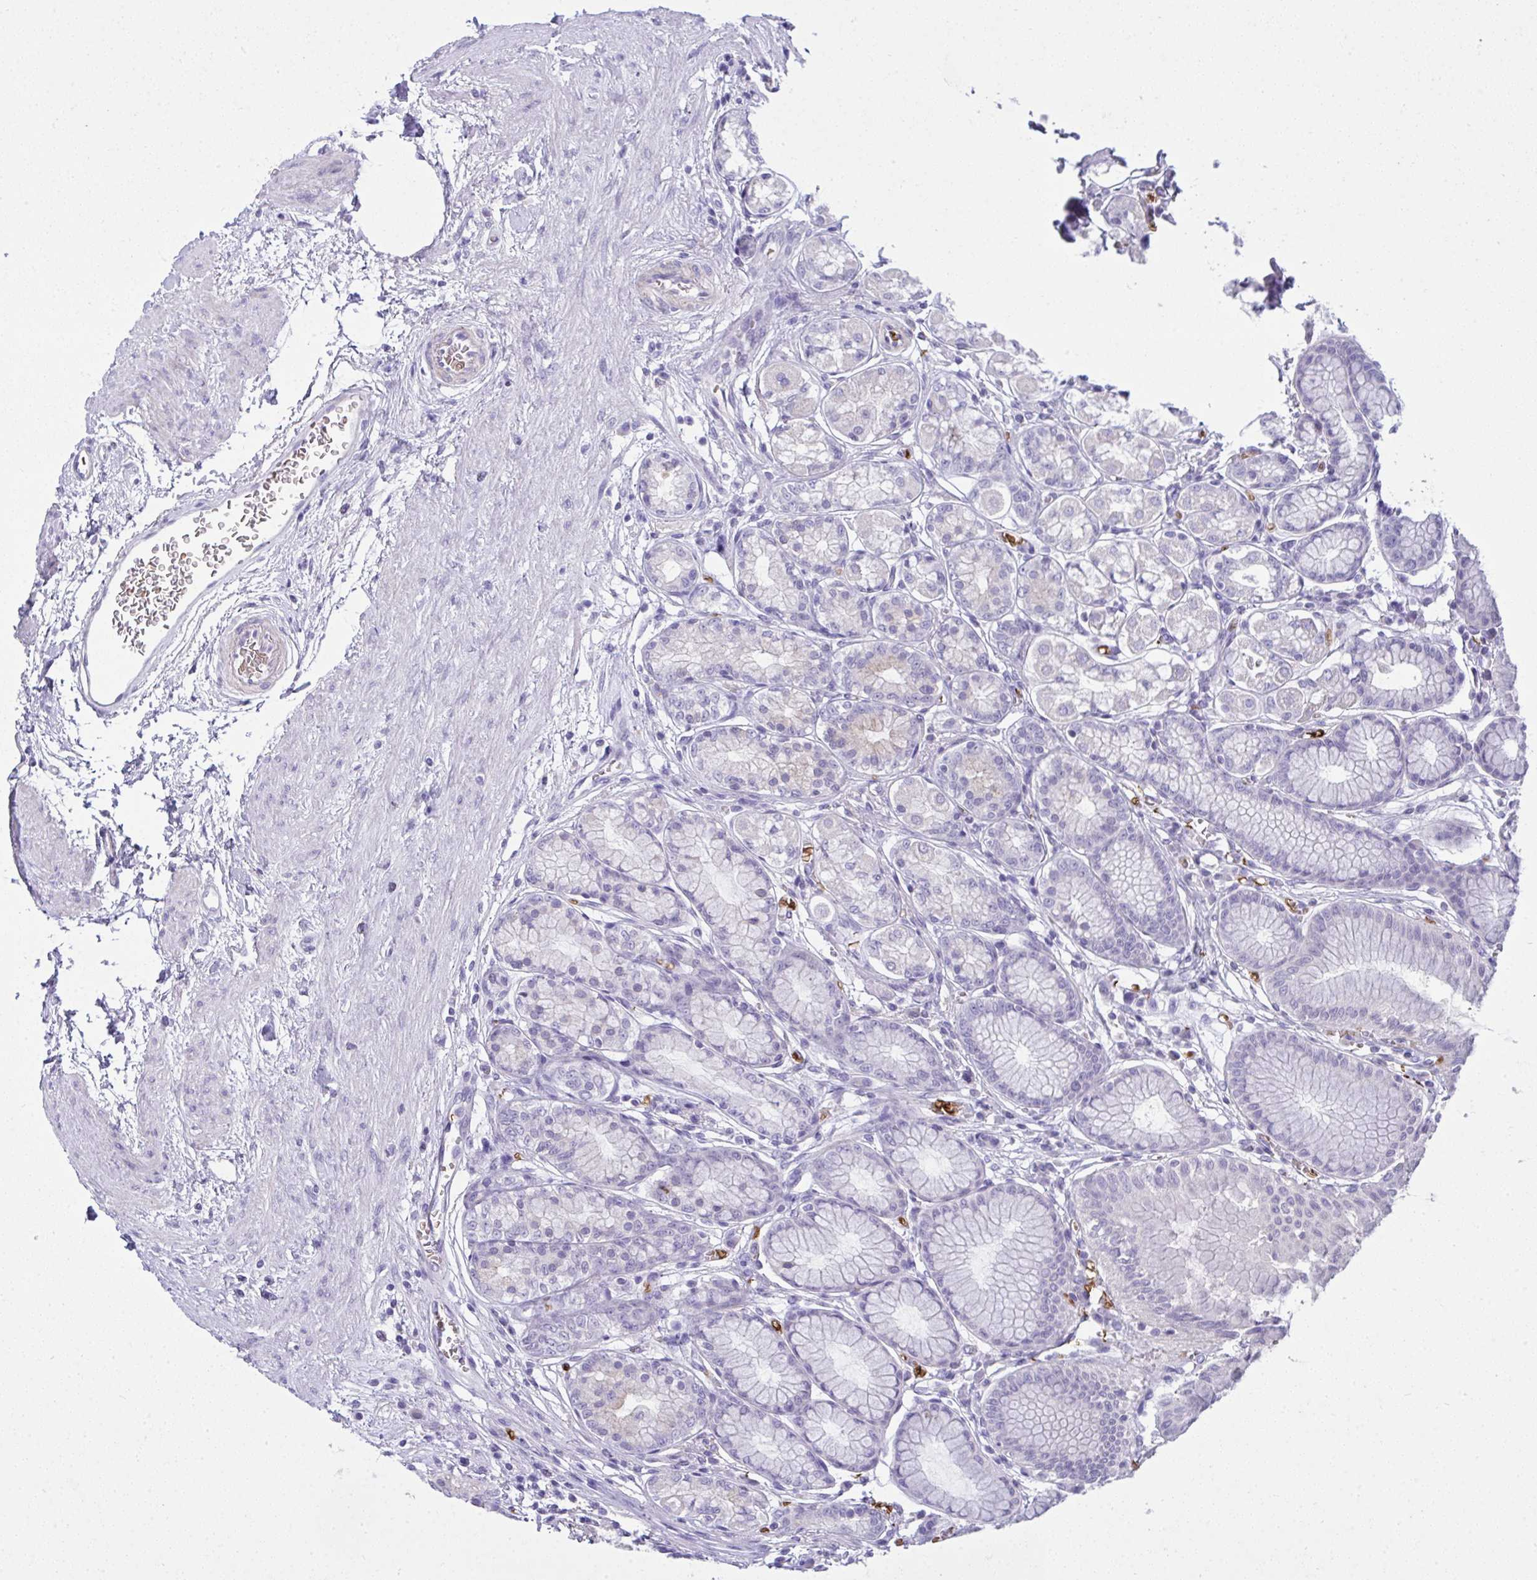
{"staining": {"intensity": "negative", "quantity": "none", "location": "none"}, "tissue": "stomach", "cell_type": "Glandular cells", "image_type": "normal", "snomed": [{"axis": "morphology", "description": "Normal tissue, NOS"}, {"axis": "topography", "description": "Stomach"}, {"axis": "topography", "description": "Stomach, lower"}], "caption": "Histopathology image shows no protein expression in glandular cells of normal stomach. Nuclei are stained in blue.", "gene": "SPTB", "patient": {"sex": "male", "age": 76}}